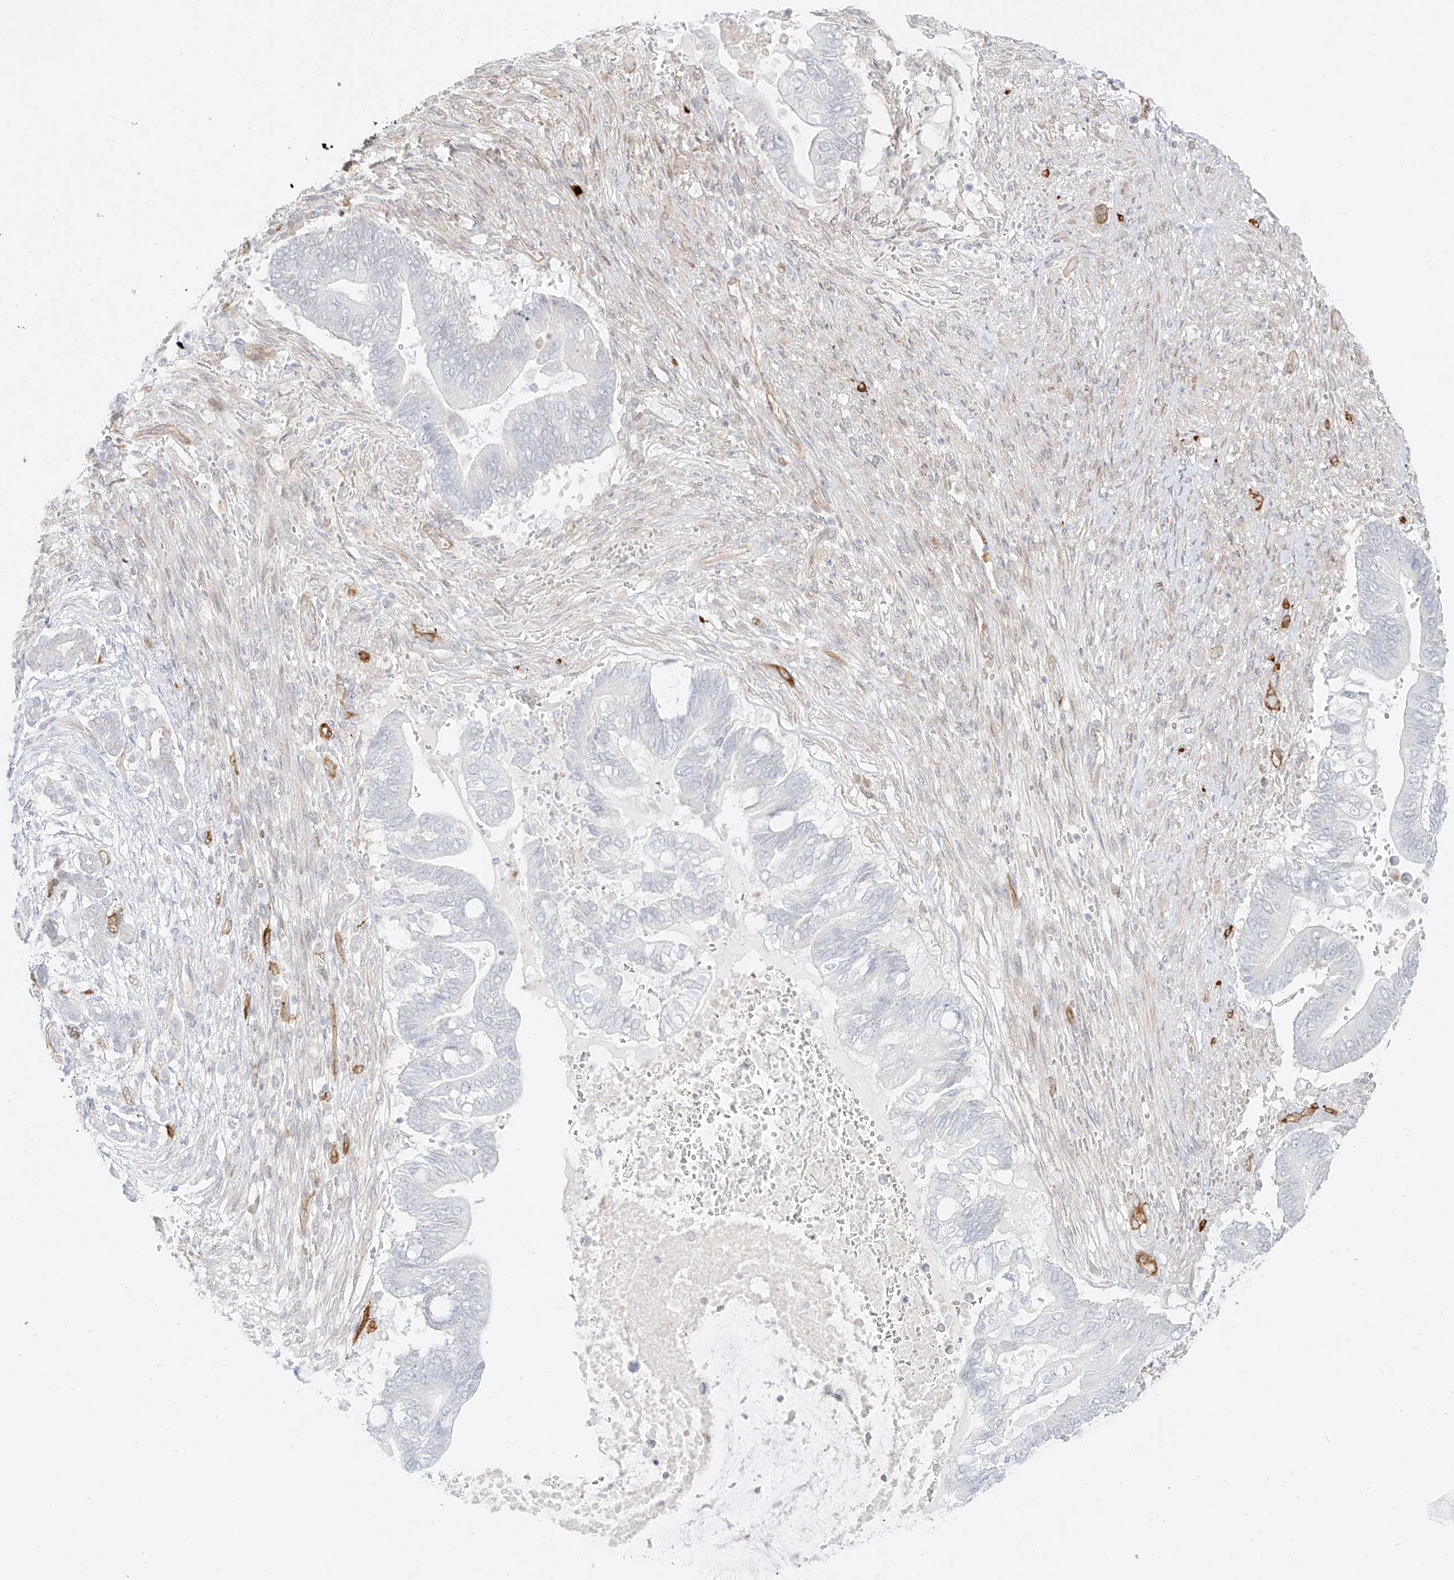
{"staining": {"intensity": "negative", "quantity": "none", "location": "none"}, "tissue": "pancreatic cancer", "cell_type": "Tumor cells", "image_type": "cancer", "snomed": [{"axis": "morphology", "description": "Adenocarcinoma, NOS"}, {"axis": "topography", "description": "Pancreas"}], "caption": "IHC image of human pancreatic cancer (adenocarcinoma) stained for a protein (brown), which exhibits no positivity in tumor cells.", "gene": "NHSL1", "patient": {"sex": "male", "age": 68}}